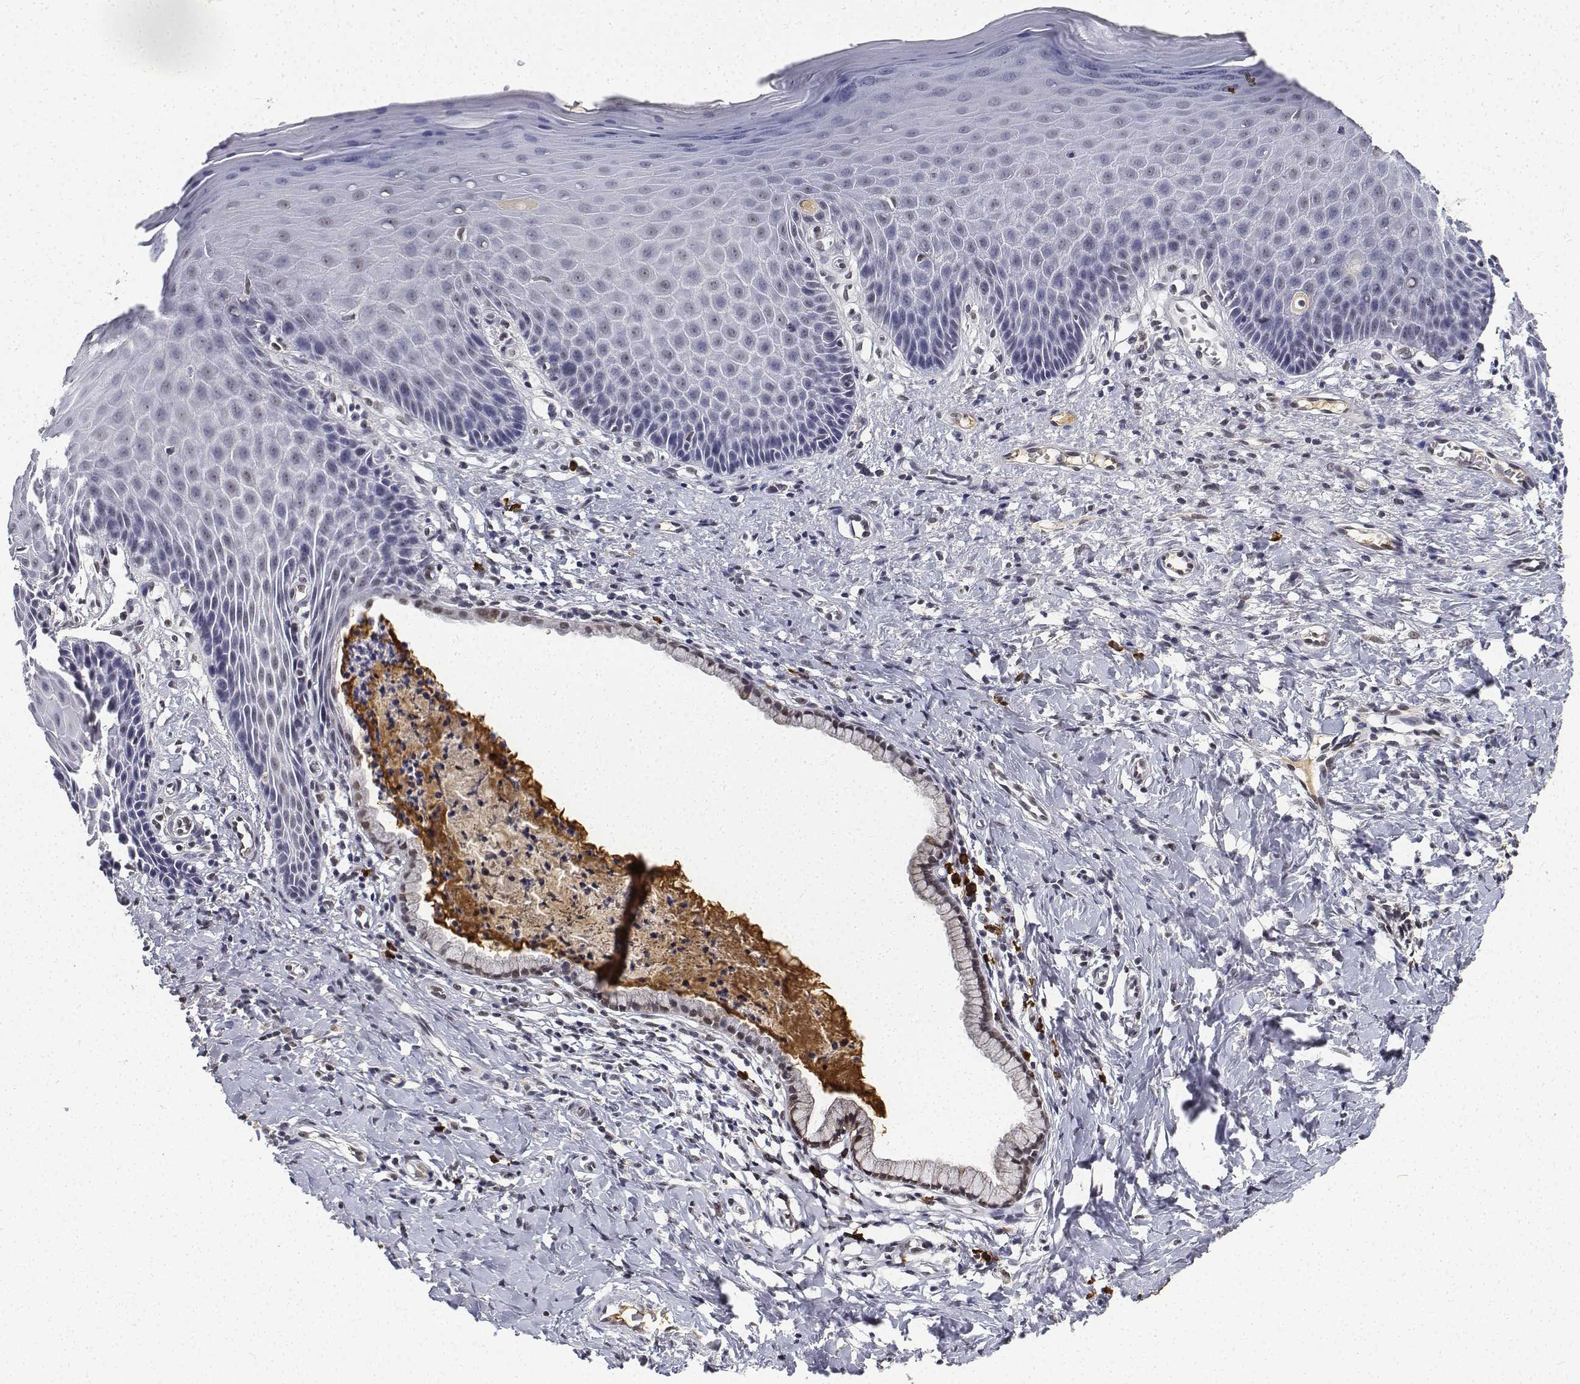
{"staining": {"intensity": "moderate", "quantity": "<25%", "location": "nuclear"}, "tissue": "vagina", "cell_type": "Squamous epithelial cells", "image_type": "normal", "snomed": [{"axis": "morphology", "description": "Normal tissue, NOS"}, {"axis": "topography", "description": "Vagina"}], "caption": "The micrograph exhibits immunohistochemical staining of normal vagina. There is moderate nuclear positivity is identified in about <25% of squamous epithelial cells.", "gene": "ATRX", "patient": {"sex": "female", "age": 83}}